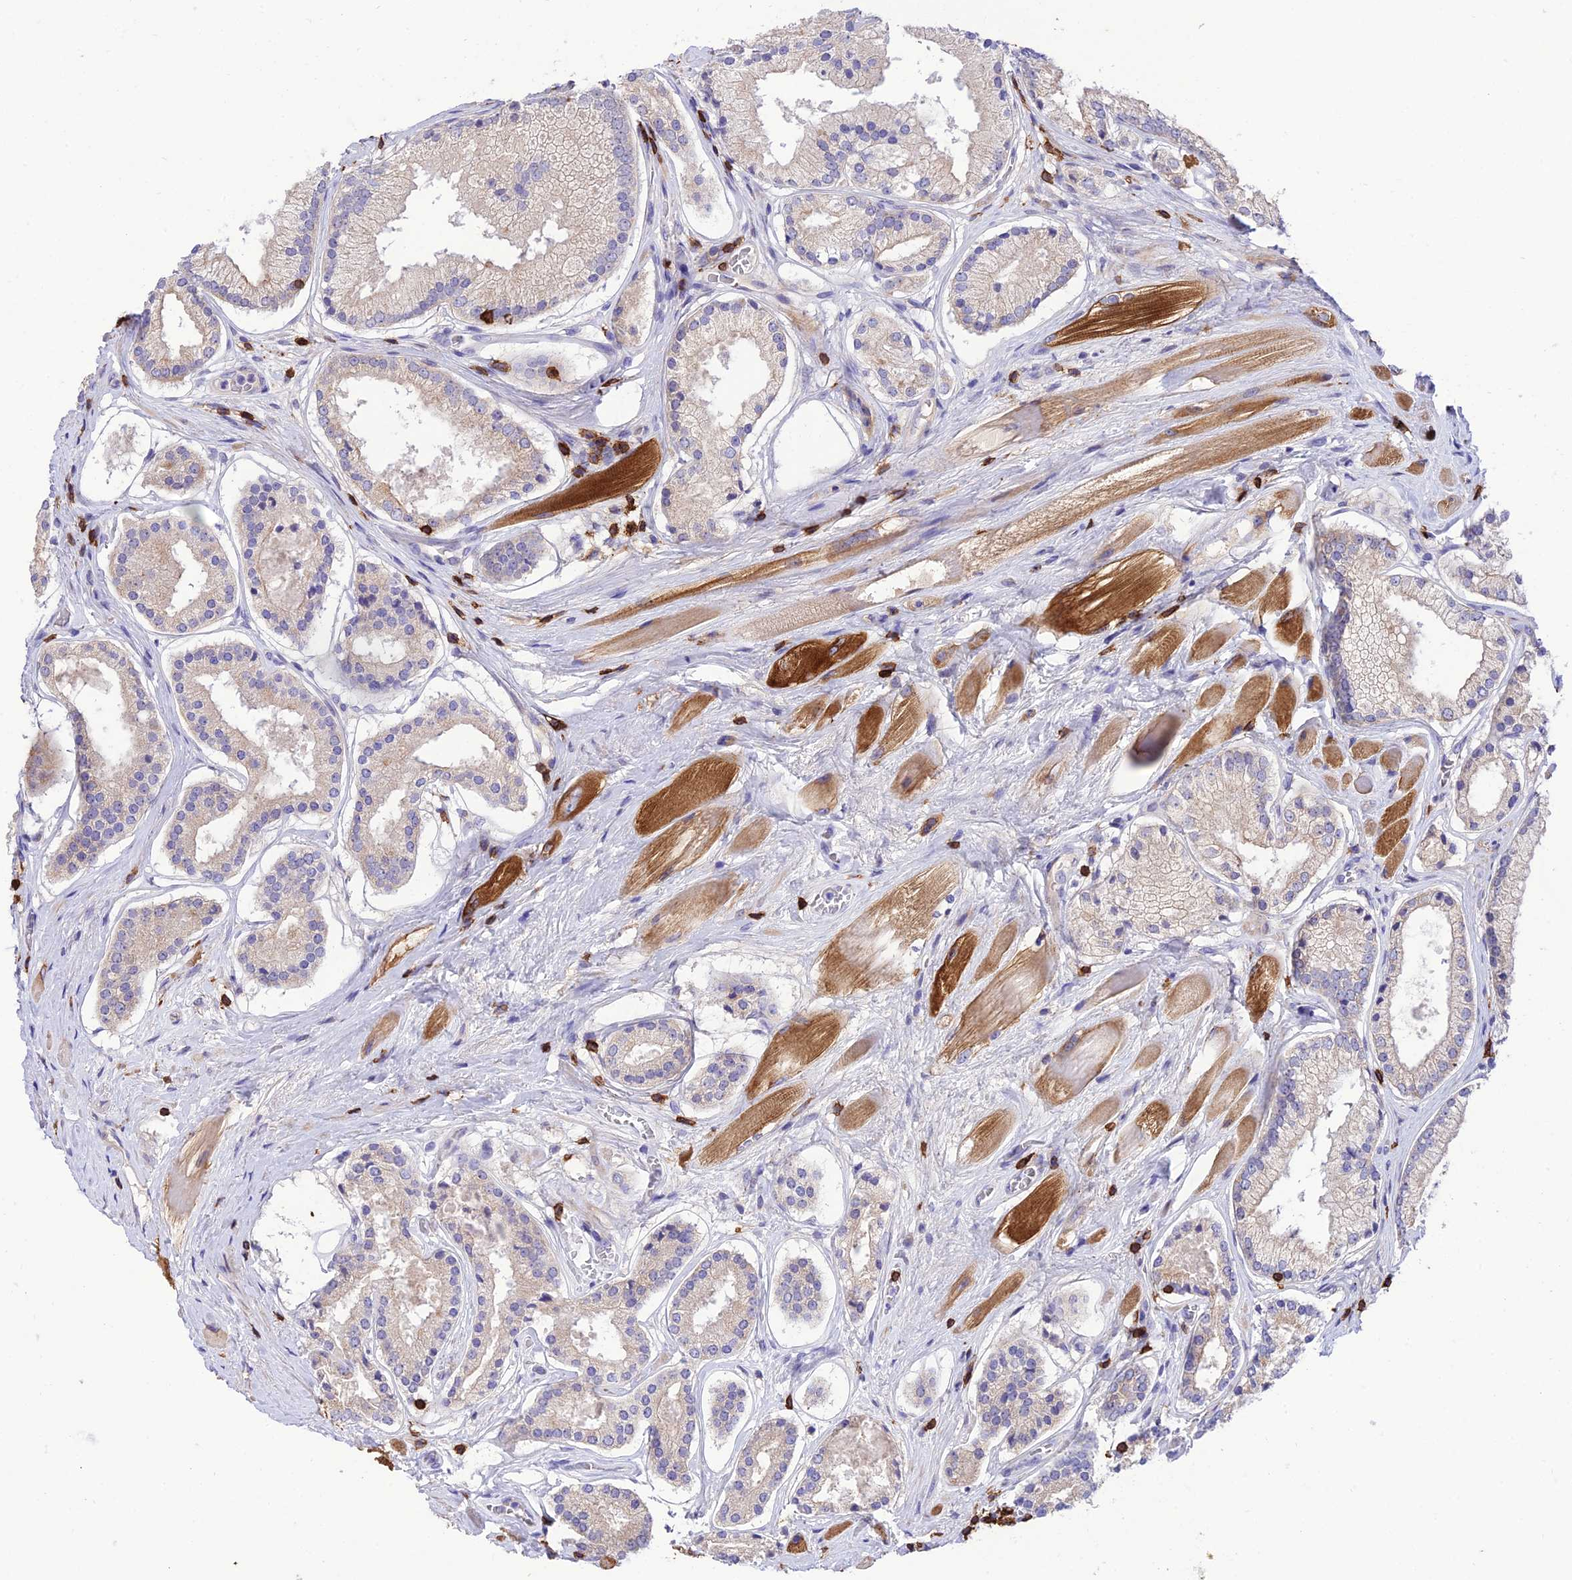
{"staining": {"intensity": "negative", "quantity": "none", "location": "none"}, "tissue": "prostate cancer", "cell_type": "Tumor cells", "image_type": "cancer", "snomed": [{"axis": "morphology", "description": "Adenocarcinoma, High grade"}, {"axis": "topography", "description": "Prostate"}], "caption": "An immunohistochemistry (IHC) micrograph of adenocarcinoma (high-grade) (prostate) is shown. There is no staining in tumor cells of adenocarcinoma (high-grade) (prostate). (DAB (3,3'-diaminobenzidine) immunohistochemistry with hematoxylin counter stain).", "gene": "PTPRCAP", "patient": {"sex": "male", "age": 67}}